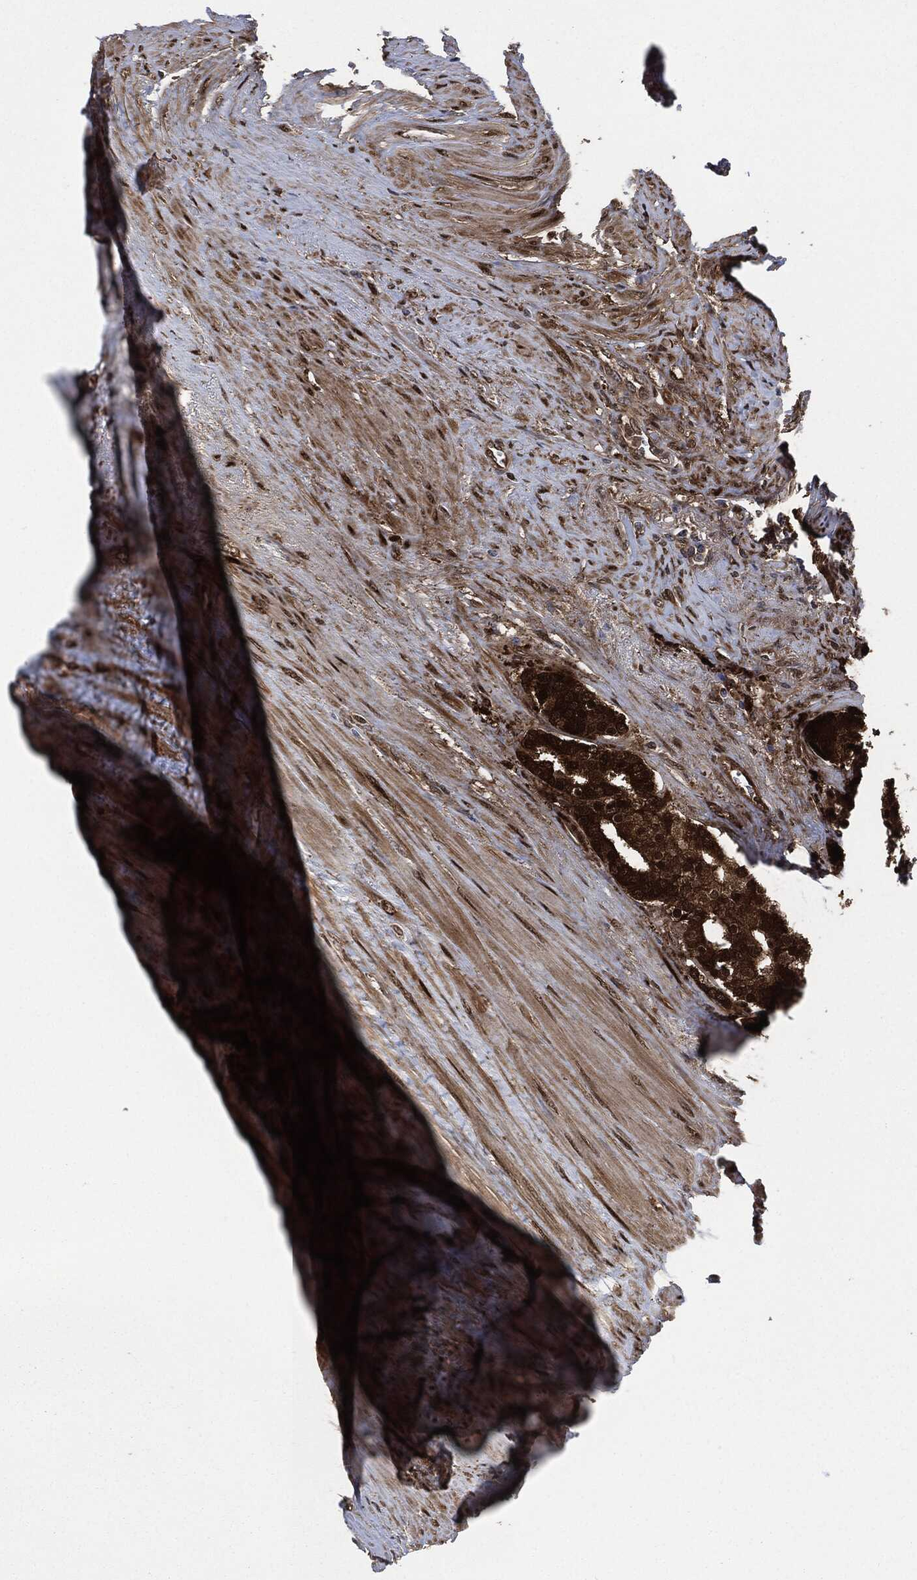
{"staining": {"intensity": "strong", "quantity": "25%-75%", "location": "cytoplasmic/membranous,nuclear"}, "tissue": "prostate cancer", "cell_type": "Tumor cells", "image_type": "cancer", "snomed": [{"axis": "morphology", "description": "Adenocarcinoma, NOS"}, {"axis": "topography", "description": "Prostate"}], "caption": "Protein expression analysis of human prostate cancer (adenocarcinoma) reveals strong cytoplasmic/membranous and nuclear positivity in approximately 25%-75% of tumor cells. The staining was performed using DAB (3,3'-diaminobenzidine), with brown indicating positive protein expression. Nuclei are stained blue with hematoxylin.", "gene": "DCTN1", "patient": {"sex": "male", "age": 69}}